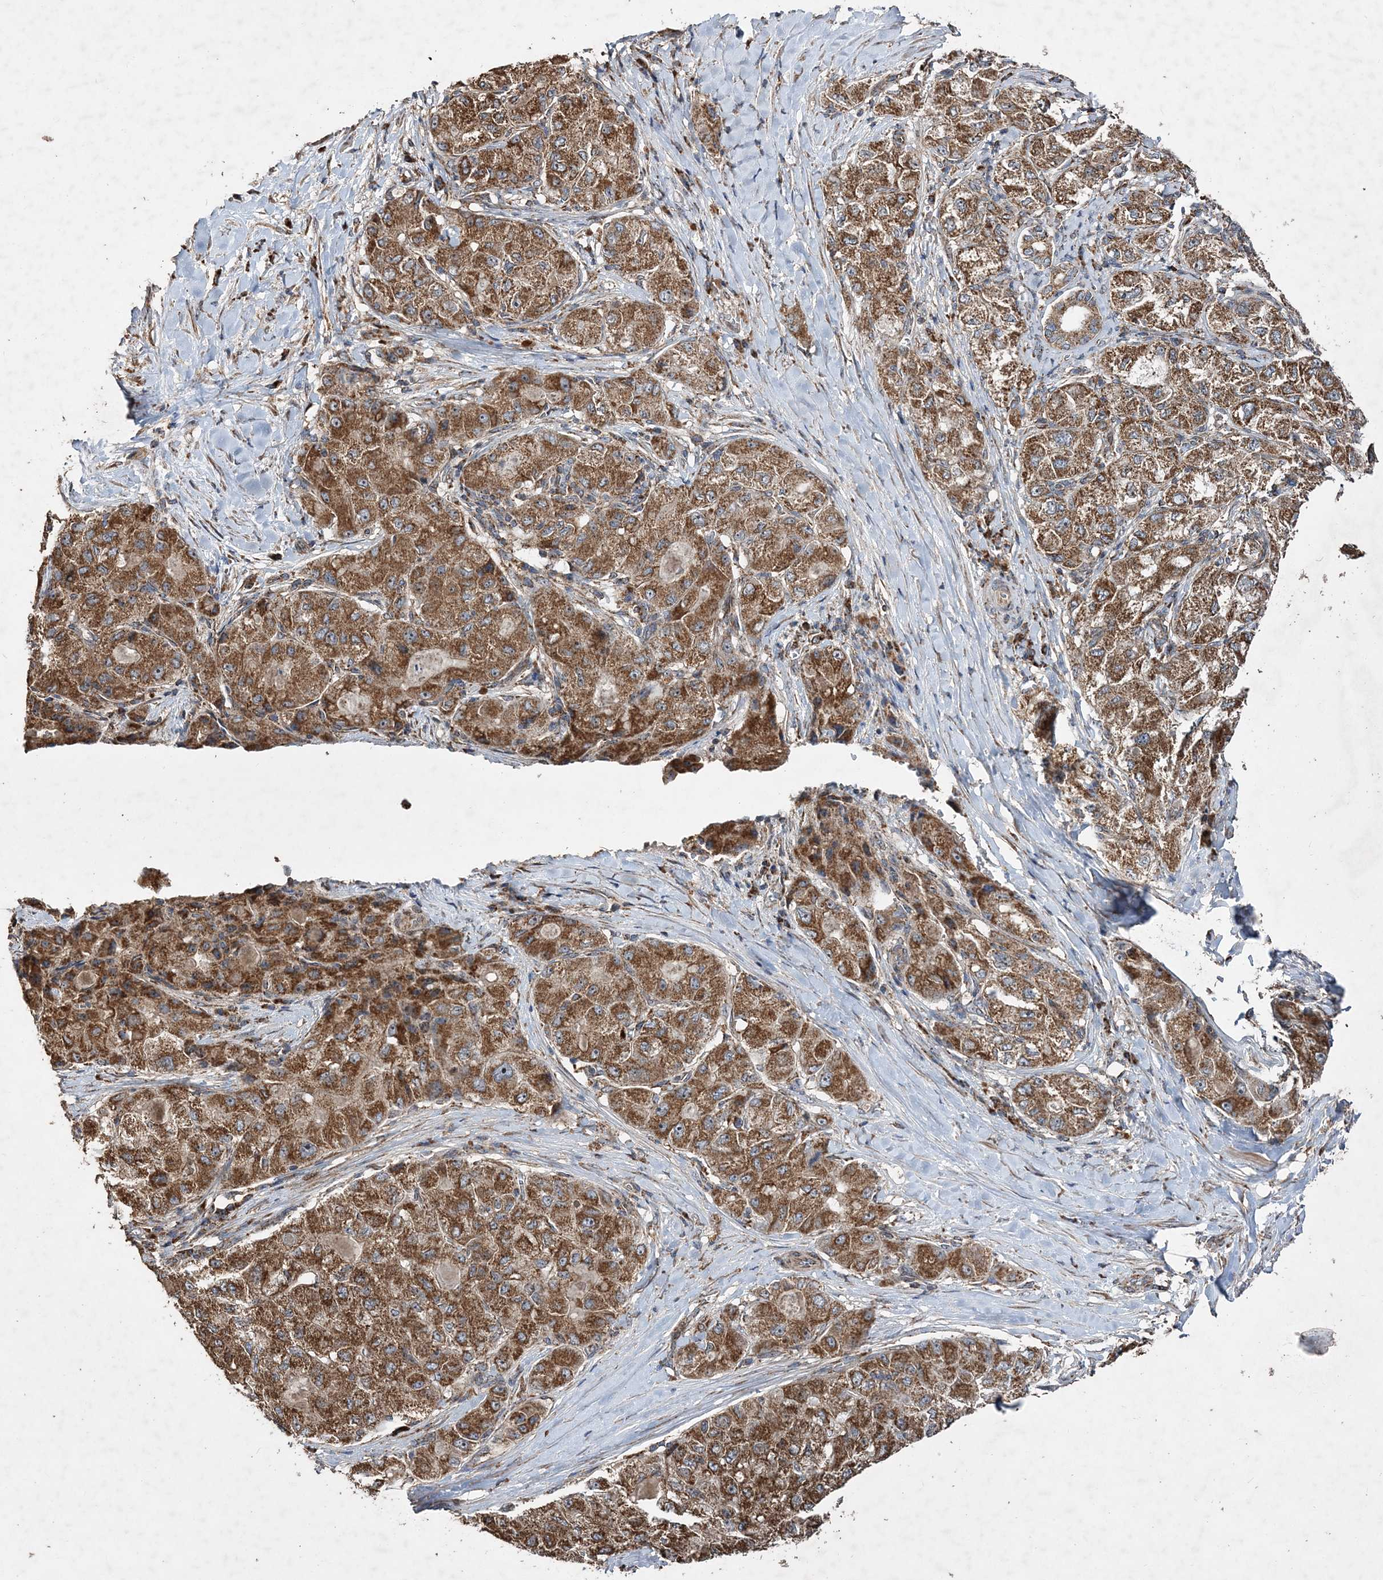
{"staining": {"intensity": "strong", "quantity": ">75%", "location": "cytoplasmic/membranous"}, "tissue": "liver cancer", "cell_type": "Tumor cells", "image_type": "cancer", "snomed": [{"axis": "morphology", "description": "Carcinoma, Hepatocellular, NOS"}, {"axis": "topography", "description": "Liver"}], "caption": "Liver hepatocellular carcinoma tissue exhibits strong cytoplasmic/membranous expression in about >75% of tumor cells, visualized by immunohistochemistry.", "gene": "POC5", "patient": {"sex": "male", "age": 80}}